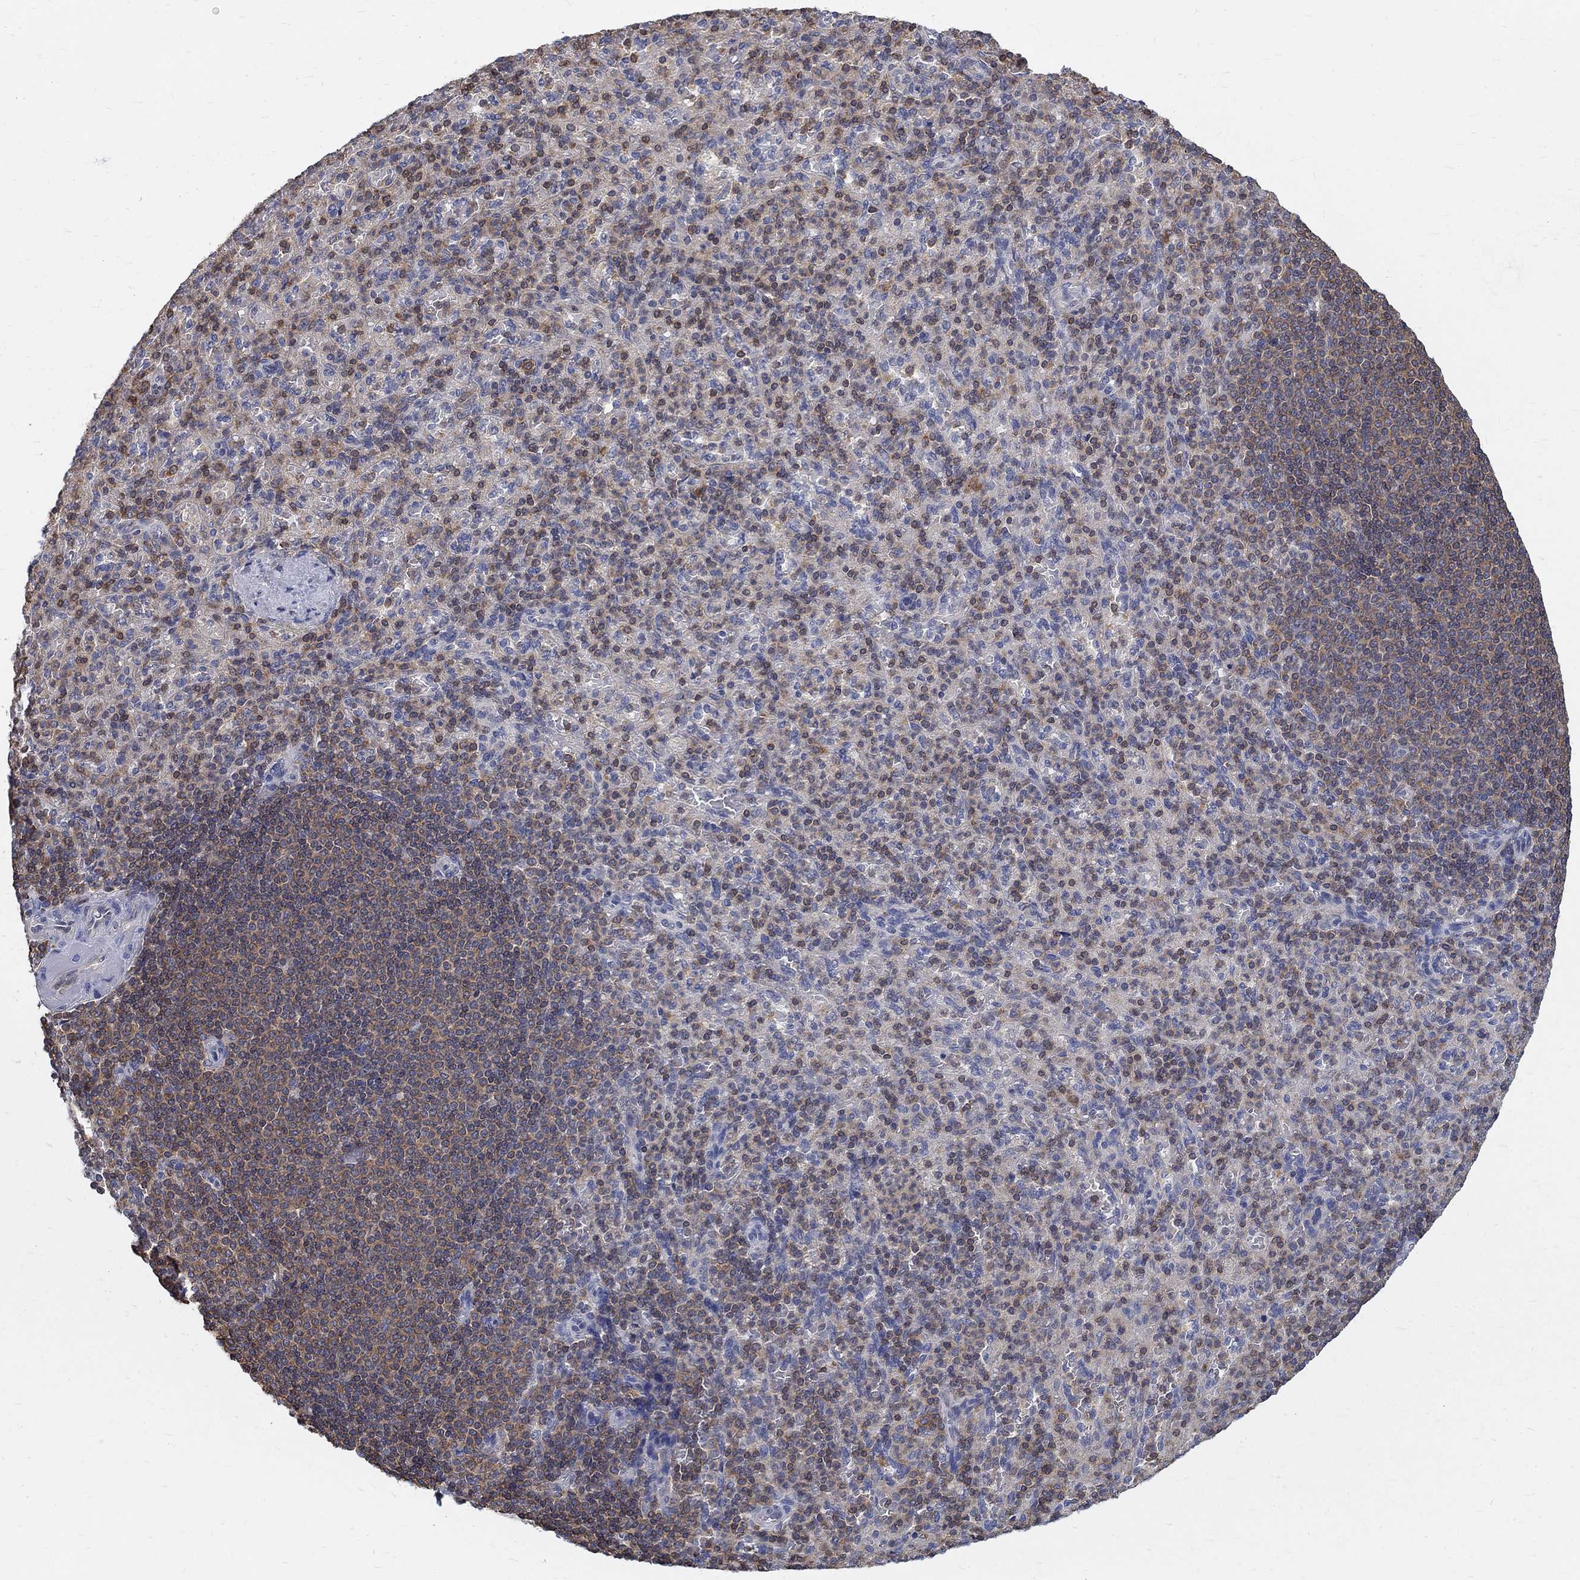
{"staining": {"intensity": "moderate", "quantity": "<25%", "location": "cytoplasmic/membranous"}, "tissue": "spleen", "cell_type": "Cells in red pulp", "image_type": "normal", "snomed": [{"axis": "morphology", "description": "Normal tissue, NOS"}, {"axis": "topography", "description": "Spleen"}], "caption": "Immunohistochemical staining of normal spleen displays low levels of moderate cytoplasmic/membranous positivity in approximately <25% of cells in red pulp.", "gene": "AGAP2", "patient": {"sex": "female", "age": 74}}